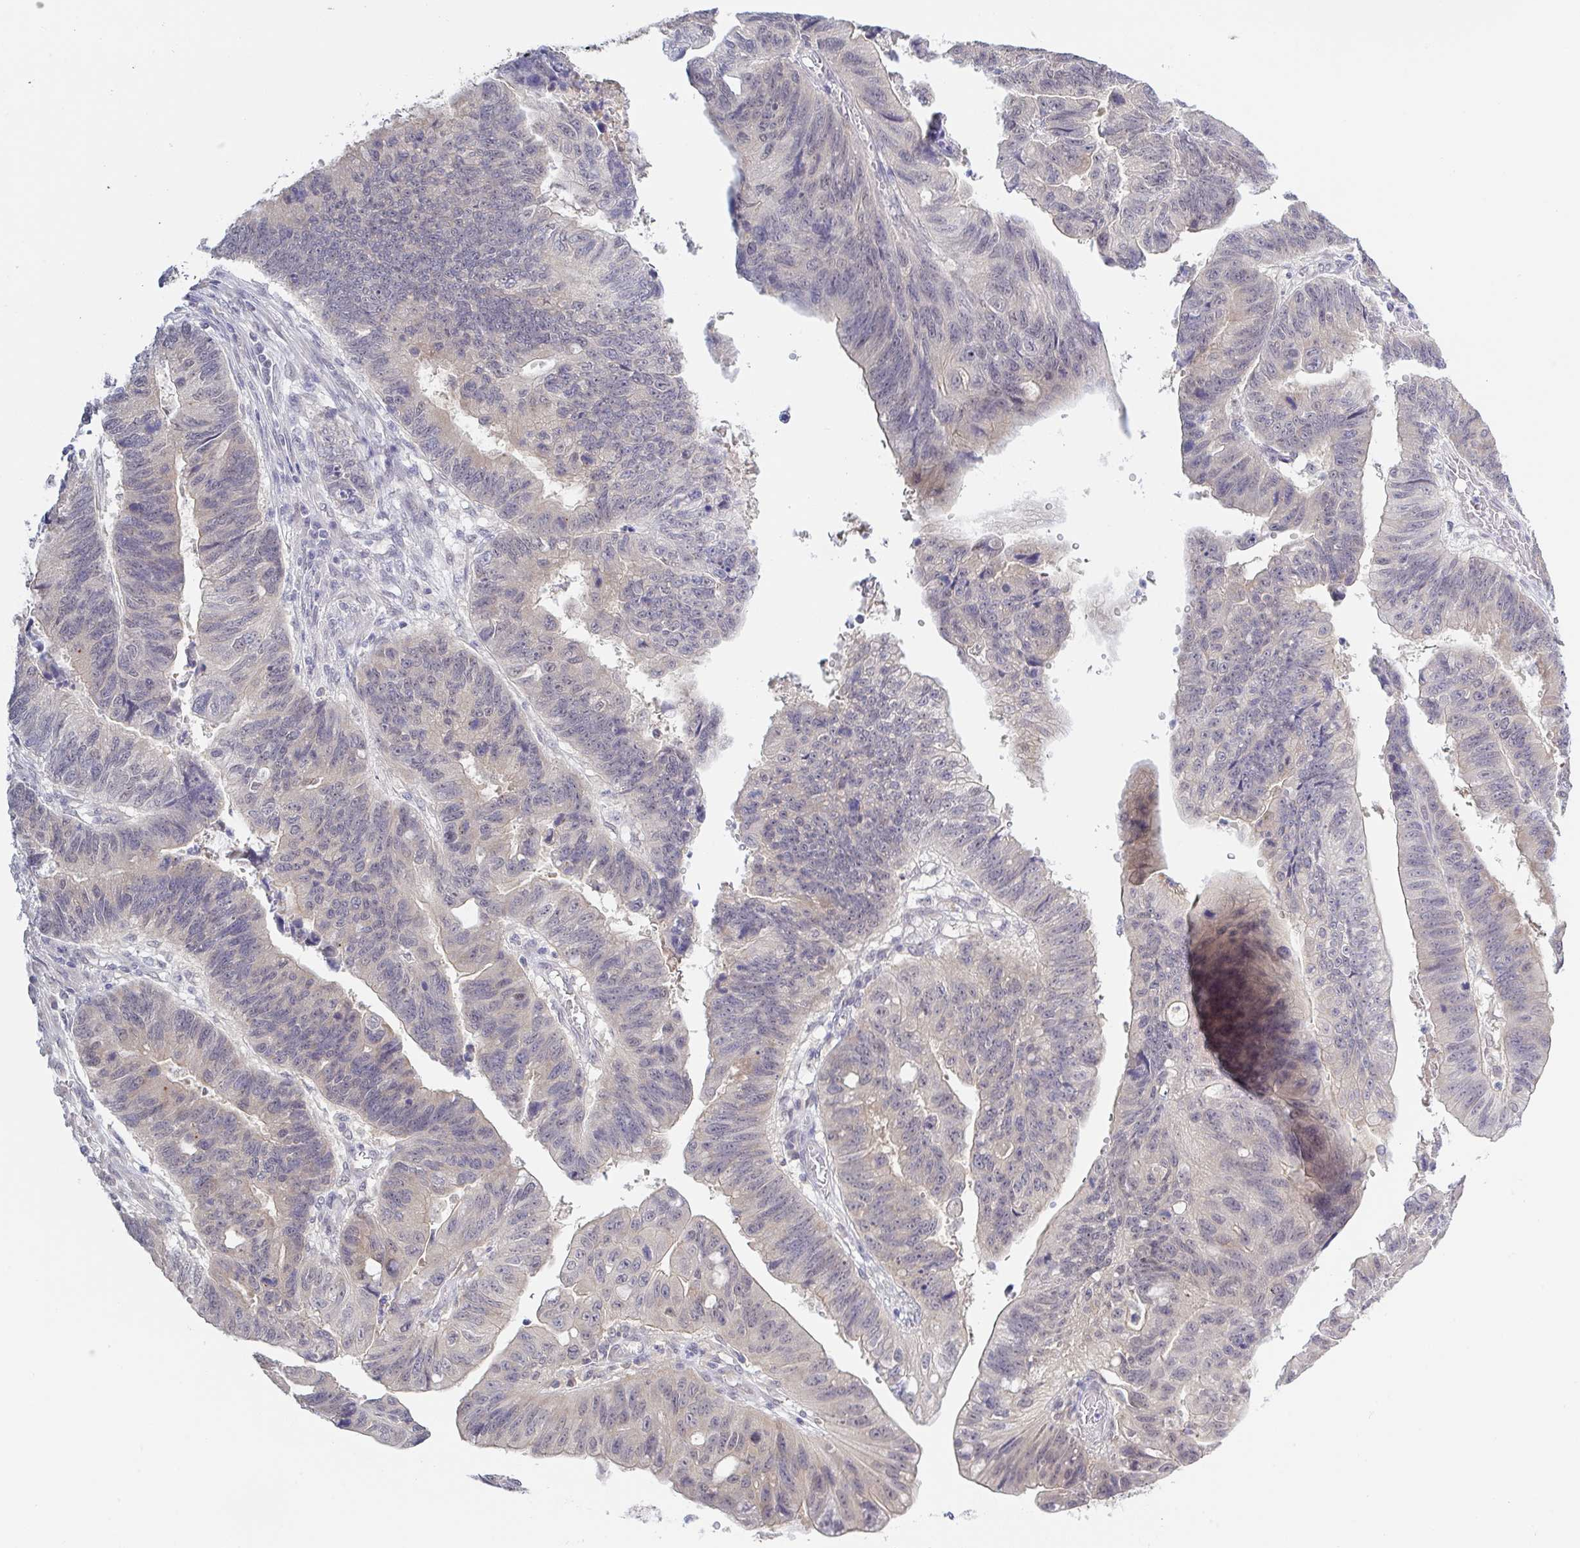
{"staining": {"intensity": "negative", "quantity": "none", "location": "none"}, "tissue": "stomach cancer", "cell_type": "Tumor cells", "image_type": "cancer", "snomed": [{"axis": "morphology", "description": "Adenocarcinoma, NOS"}, {"axis": "topography", "description": "Stomach"}], "caption": "An immunohistochemistry histopathology image of stomach adenocarcinoma is shown. There is no staining in tumor cells of stomach adenocarcinoma.", "gene": "HYPK", "patient": {"sex": "male", "age": 59}}